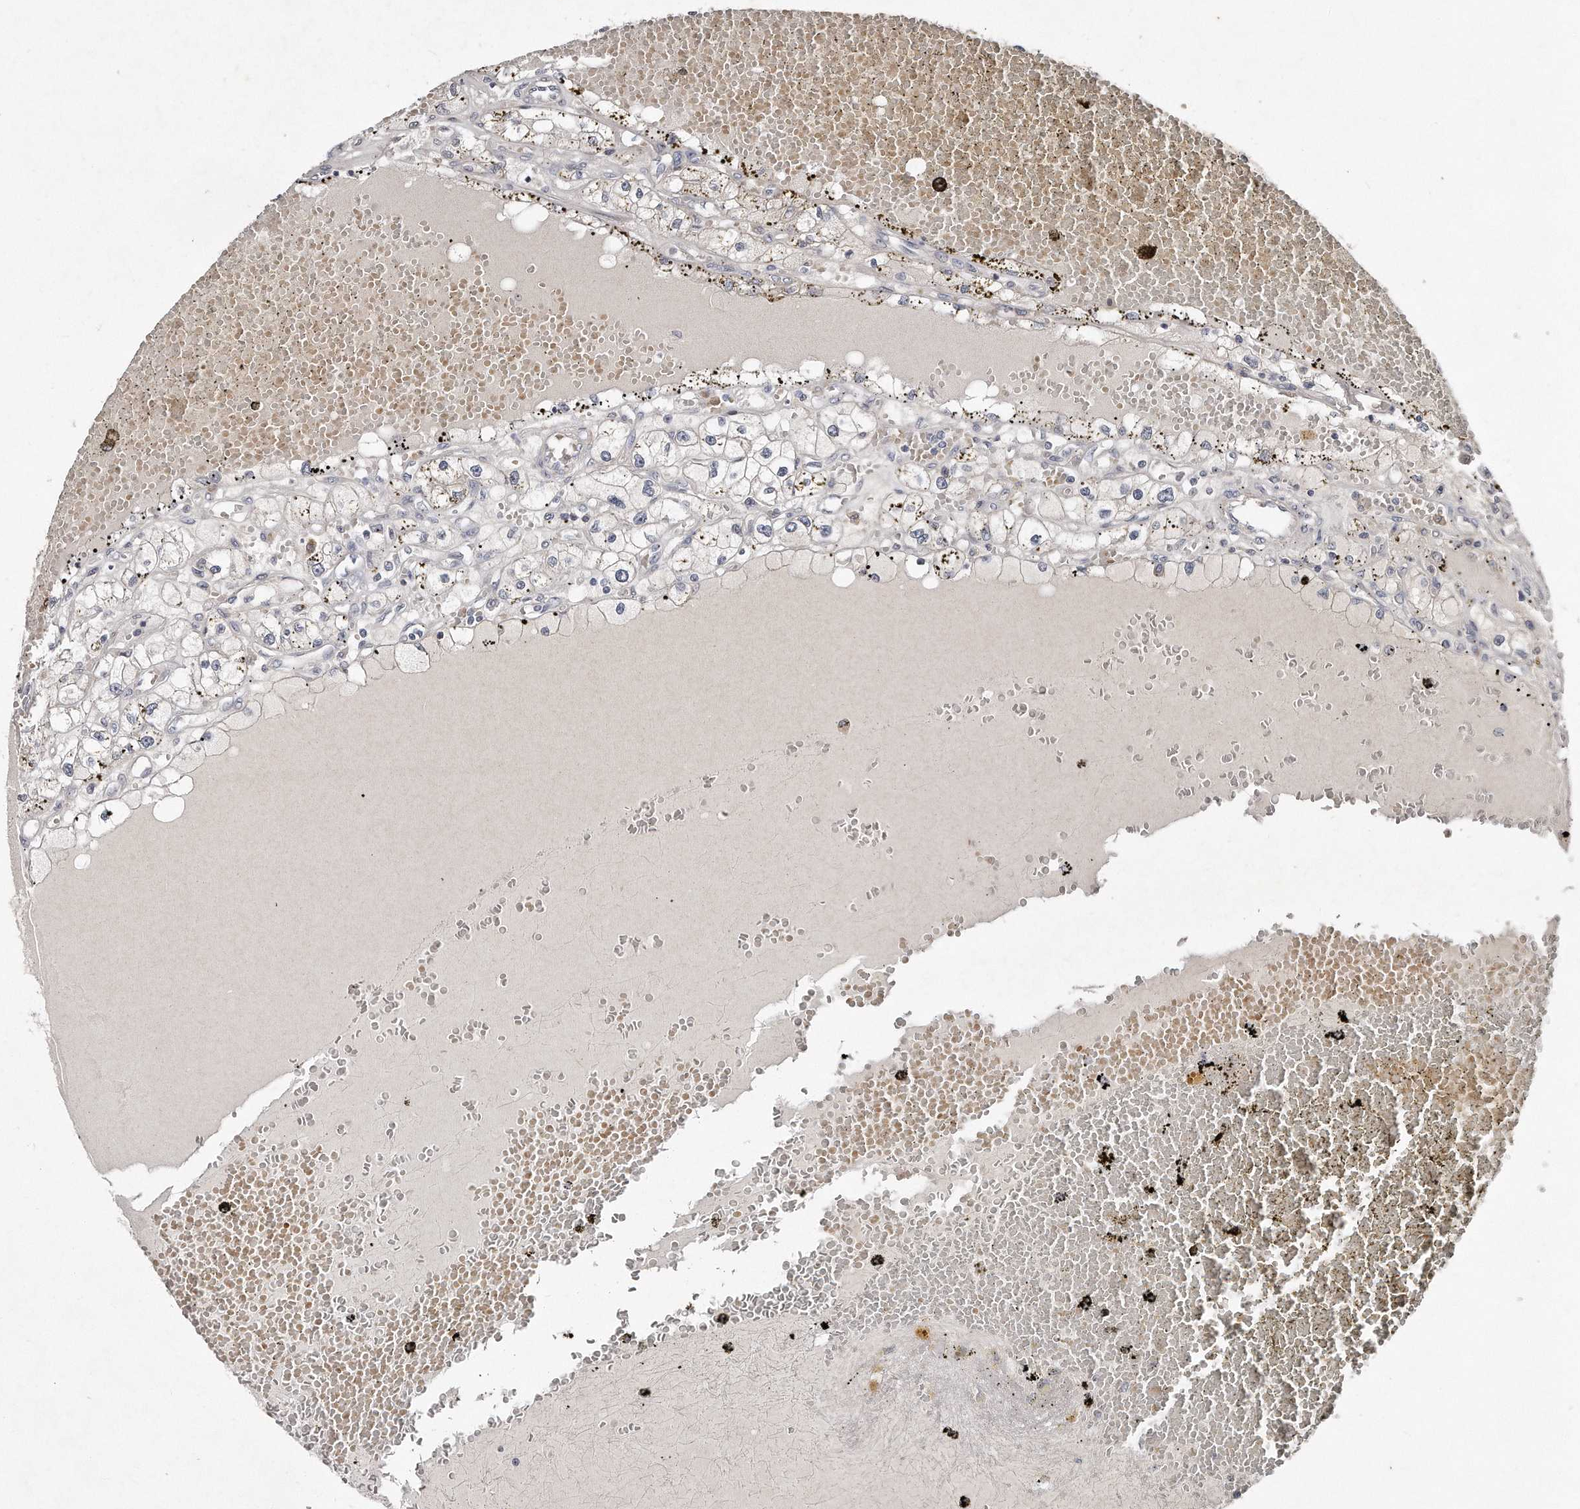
{"staining": {"intensity": "negative", "quantity": "none", "location": "none"}, "tissue": "renal cancer", "cell_type": "Tumor cells", "image_type": "cancer", "snomed": [{"axis": "morphology", "description": "Adenocarcinoma, NOS"}, {"axis": "topography", "description": "Kidney"}], "caption": "Human adenocarcinoma (renal) stained for a protein using IHC reveals no staining in tumor cells.", "gene": "TECR", "patient": {"sex": "male", "age": 56}}